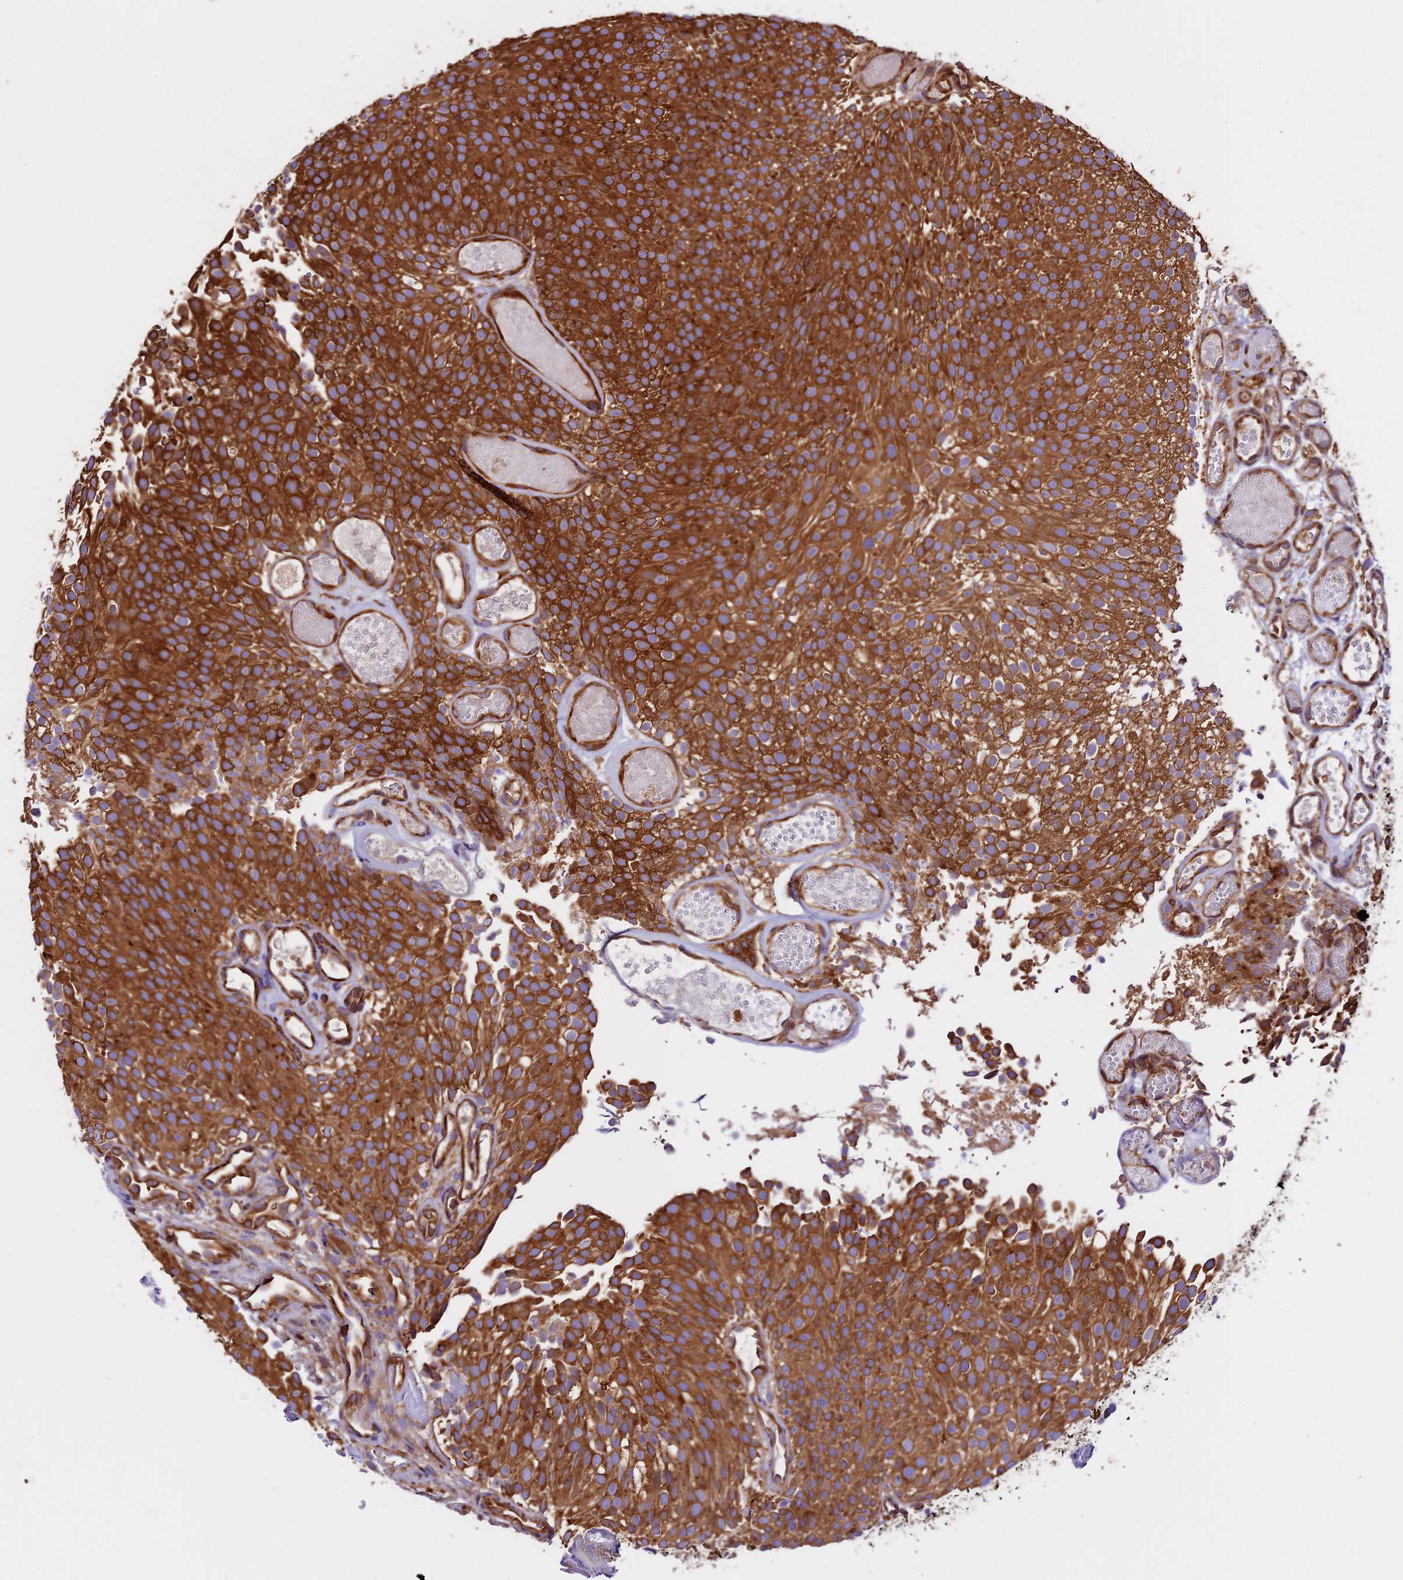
{"staining": {"intensity": "strong", "quantity": ">75%", "location": "cytoplasmic/membranous"}, "tissue": "urothelial cancer", "cell_type": "Tumor cells", "image_type": "cancer", "snomed": [{"axis": "morphology", "description": "Urothelial carcinoma, Low grade"}, {"axis": "topography", "description": "Urinary bladder"}], "caption": "Protein staining displays strong cytoplasmic/membranous expression in about >75% of tumor cells in urothelial cancer.", "gene": "KARS1", "patient": {"sex": "male", "age": 78}}